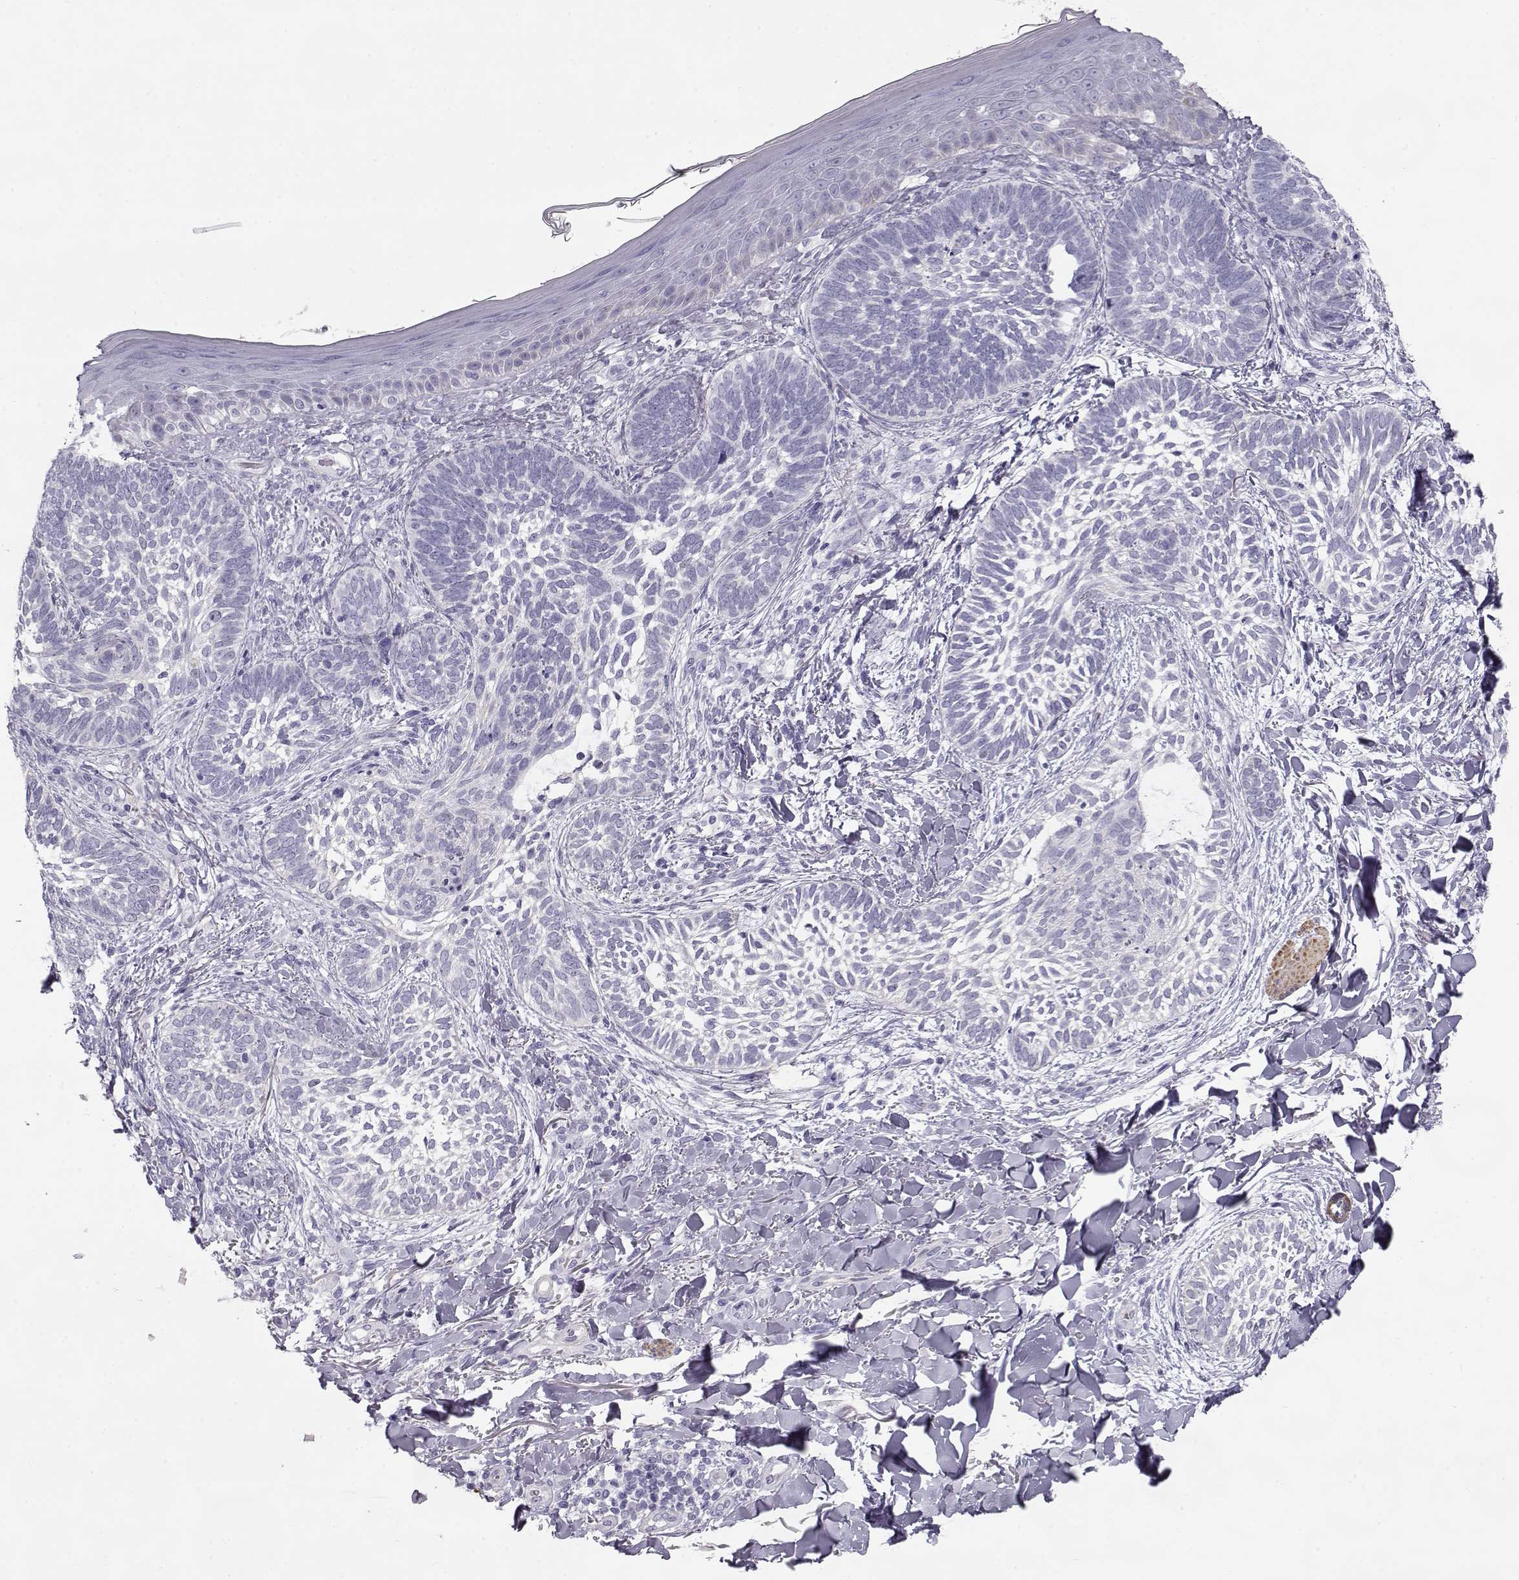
{"staining": {"intensity": "negative", "quantity": "none", "location": "none"}, "tissue": "skin cancer", "cell_type": "Tumor cells", "image_type": "cancer", "snomed": [{"axis": "morphology", "description": "Normal tissue, NOS"}, {"axis": "morphology", "description": "Basal cell carcinoma"}, {"axis": "topography", "description": "Skin"}], "caption": "Tumor cells are negative for protein expression in human skin cancer (basal cell carcinoma).", "gene": "SLITRK3", "patient": {"sex": "male", "age": 46}}